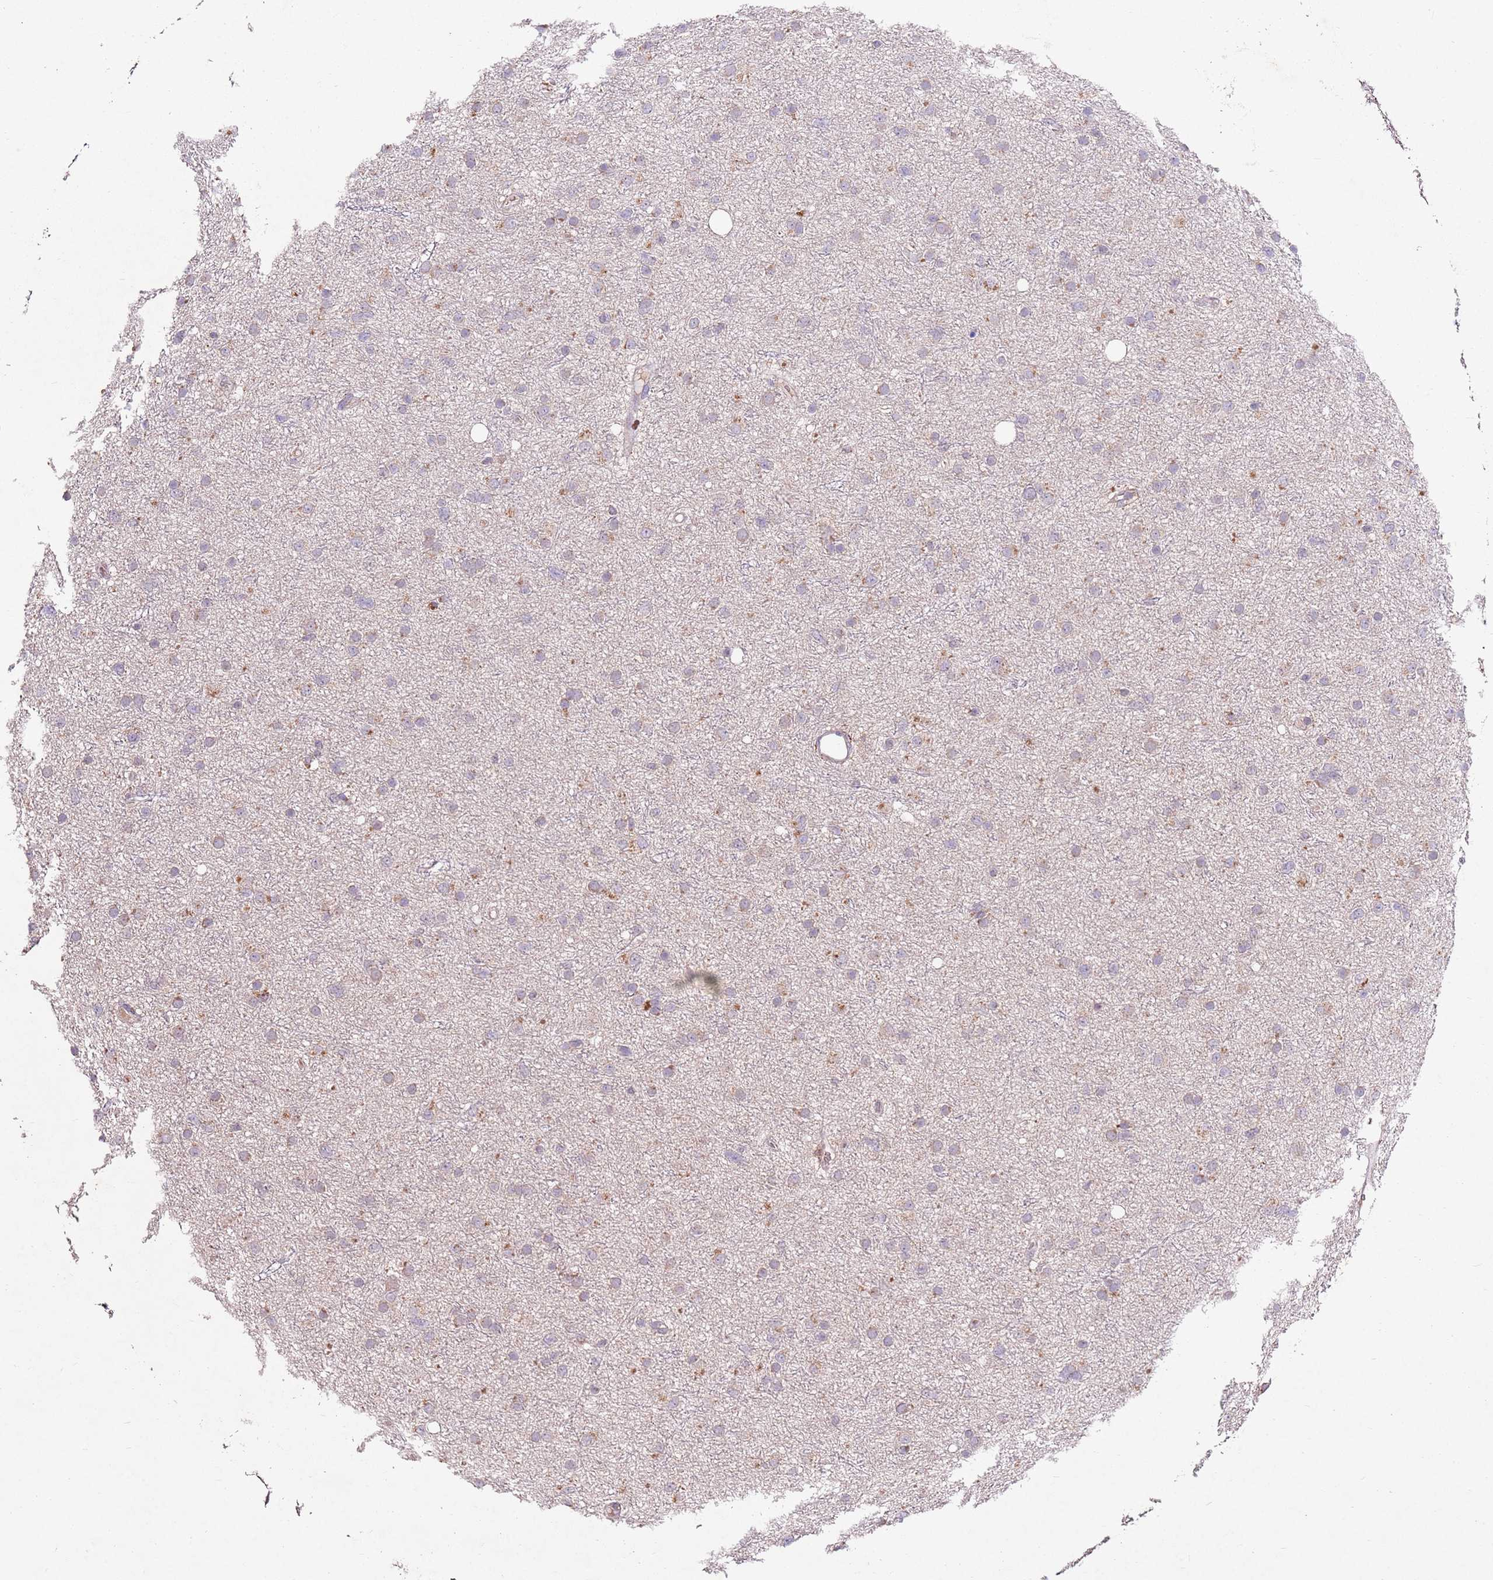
{"staining": {"intensity": "weak", "quantity": "<25%", "location": "cytoplasmic/membranous"}, "tissue": "glioma", "cell_type": "Tumor cells", "image_type": "cancer", "snomed": [{"axis": "morphology", "description": "Glioma, malignant, Low grade"}, {"axis": "topography", "description": "Cerebral cortex"}], "caption": "This is an immunohistochemistry micrograph of human glioma. There is no positivity in tumor cells.", "gene": "NRDE2", "patient": {"sex": "female", "age": 39}}